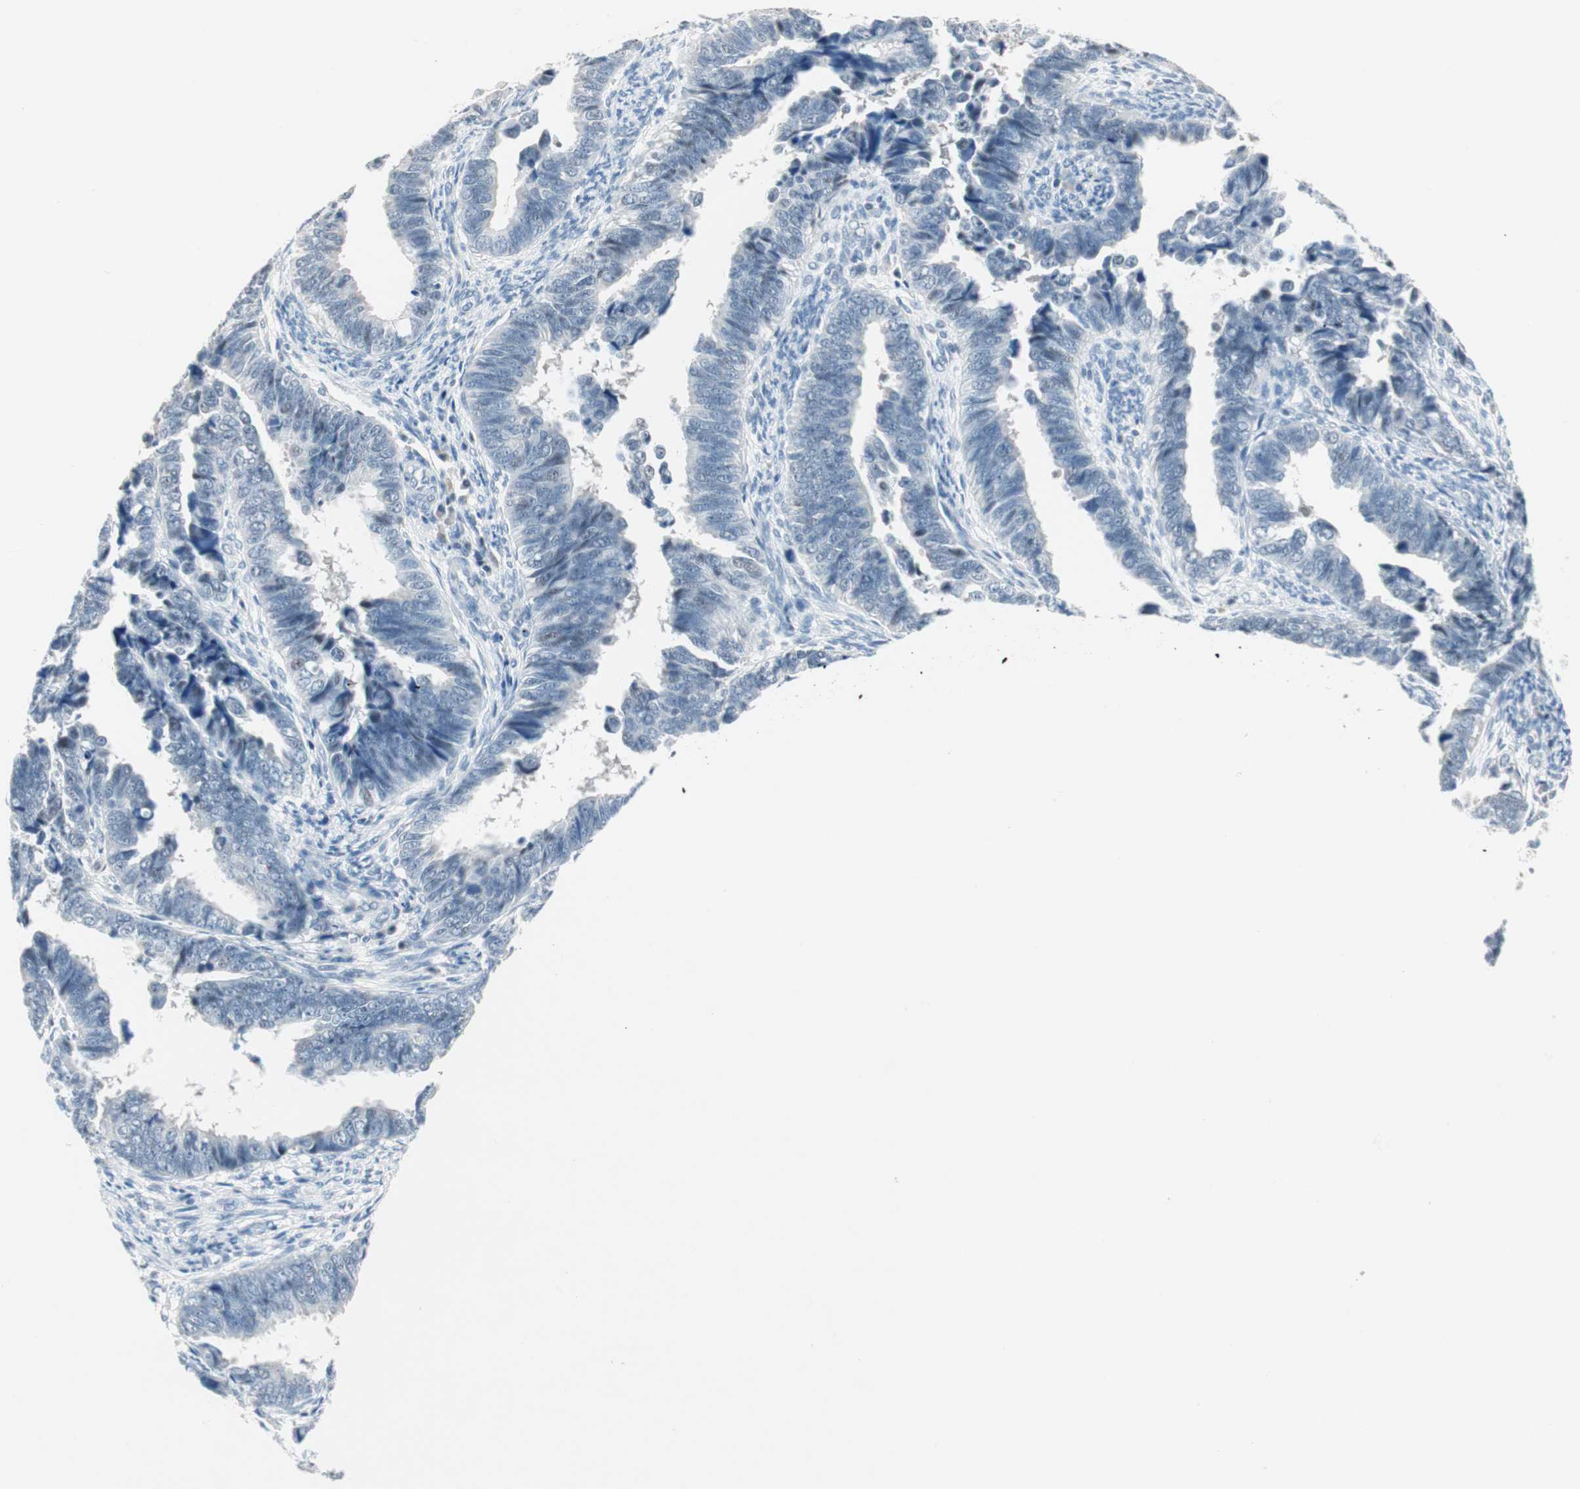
{"staining": {"intensity": "negative", "quantity": "none", "location": "none"}, "tissue": "endometrial cancer", "cell_type": "Tumor cells", "image_type": "cancer", "snomed": [{"axis": "morphology", "description": "Adenocarcinoma, NOS"}, {"axis": "topography", "description": "Endometrium"}], "caption": "Endometrial adenocarcinoma was stained to show a protein in brown. There is no significant staining in tumor cells.", "gene": "HOXB13", "patient": {"sex": "female", "age": 75}}